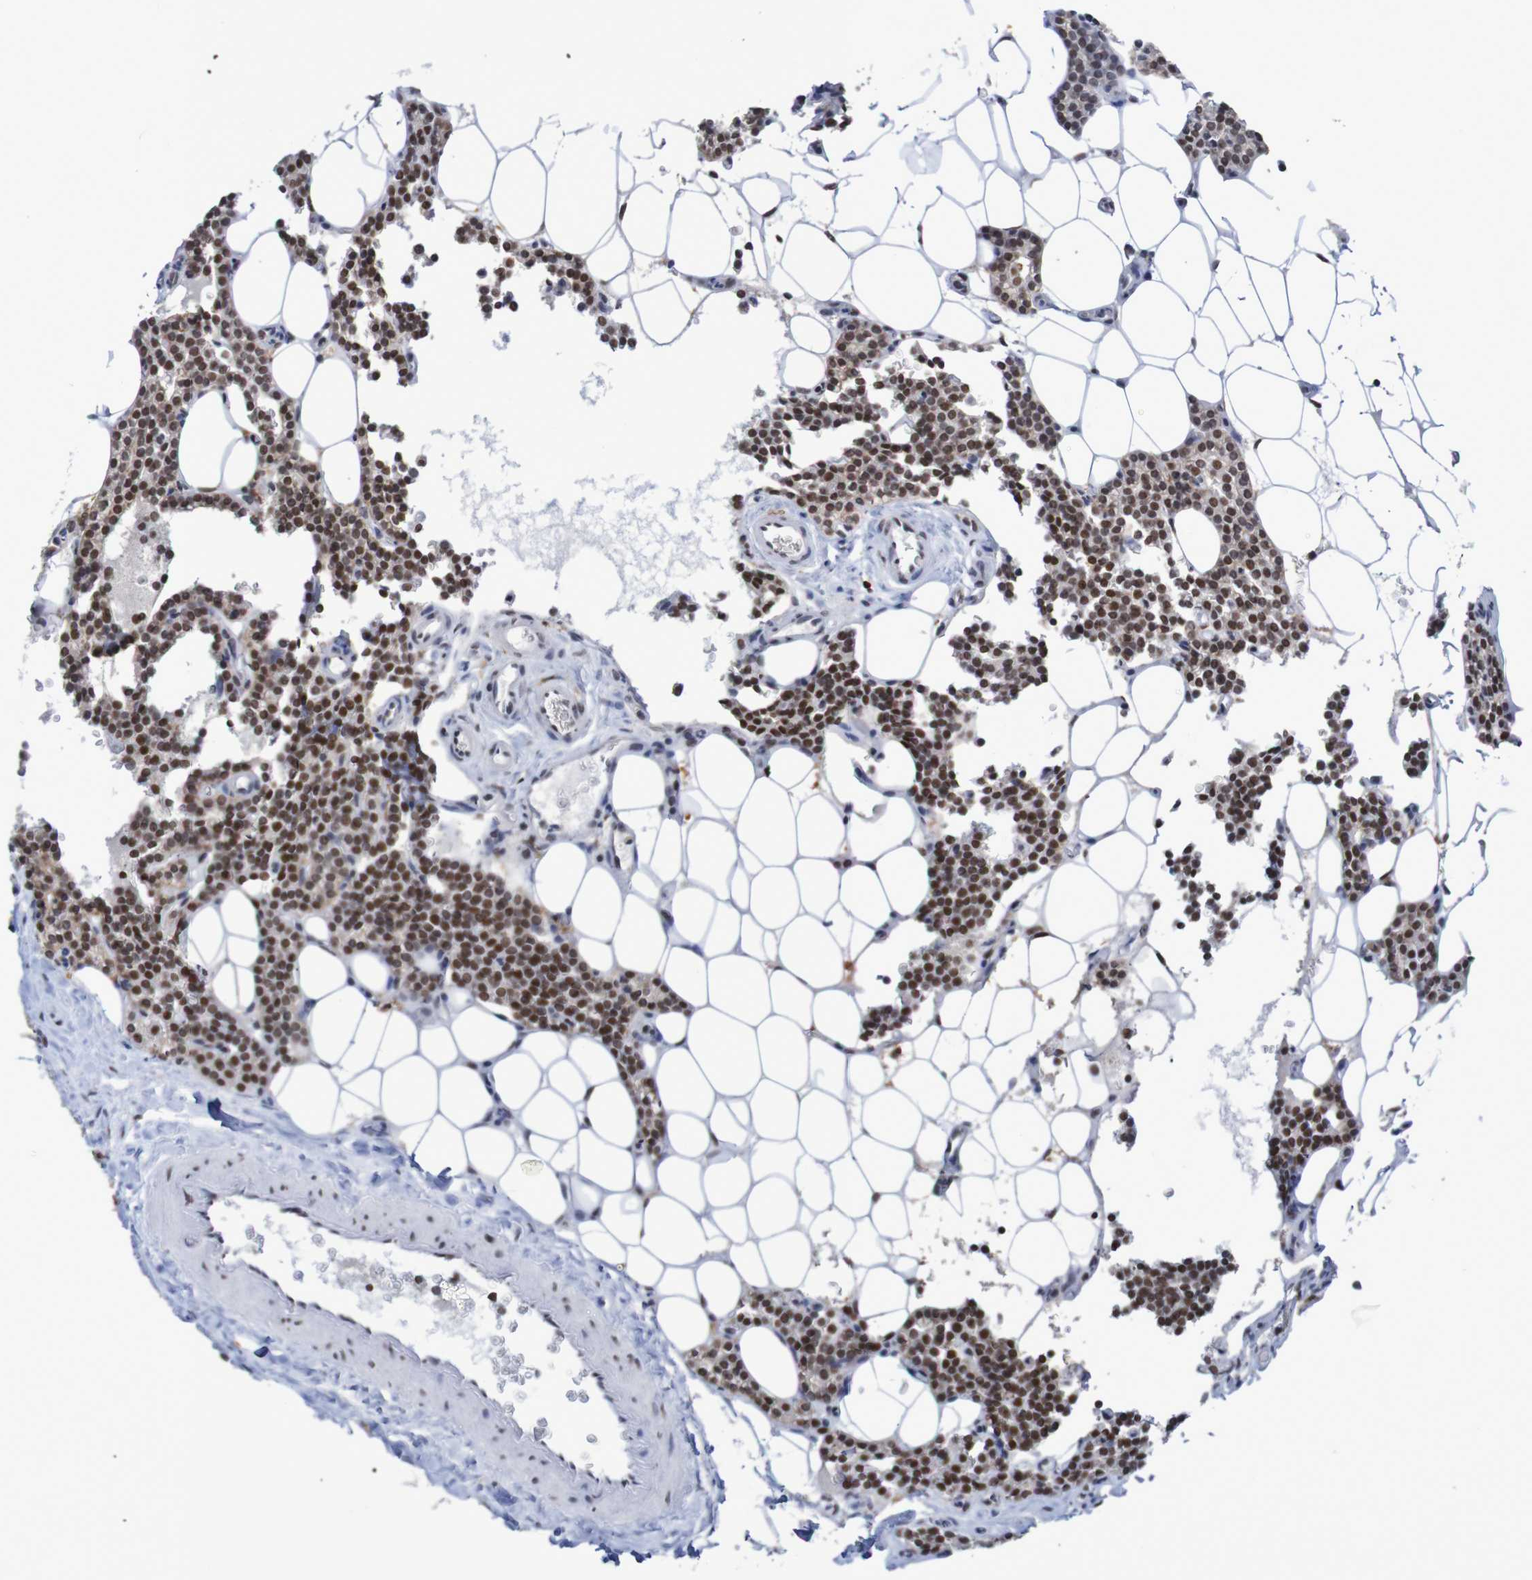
{"staining": {"intensity": "strong", "quantity": ">75%", "location": "nuclear"}, "tissue": "parathyroid gland", "cell_type": "Glandular cells", "image_type": "normal", "snomed": [{"axis": "morphology", "description": "Normal tissue, NOS"}, {"axis": "morphology", "description": "Adenoma, NOS"}, {"axis": "topography", "description": "Parathyroid gland"}], "caption": "Immunohistochemistry (DAB) staining of unremarkable human parathyroid gland reveals strong nuclear protein staining in approximately >75% of glandular cells.", "gene": "MRTFB", "patient": {"sex": "female", "age": 51}}